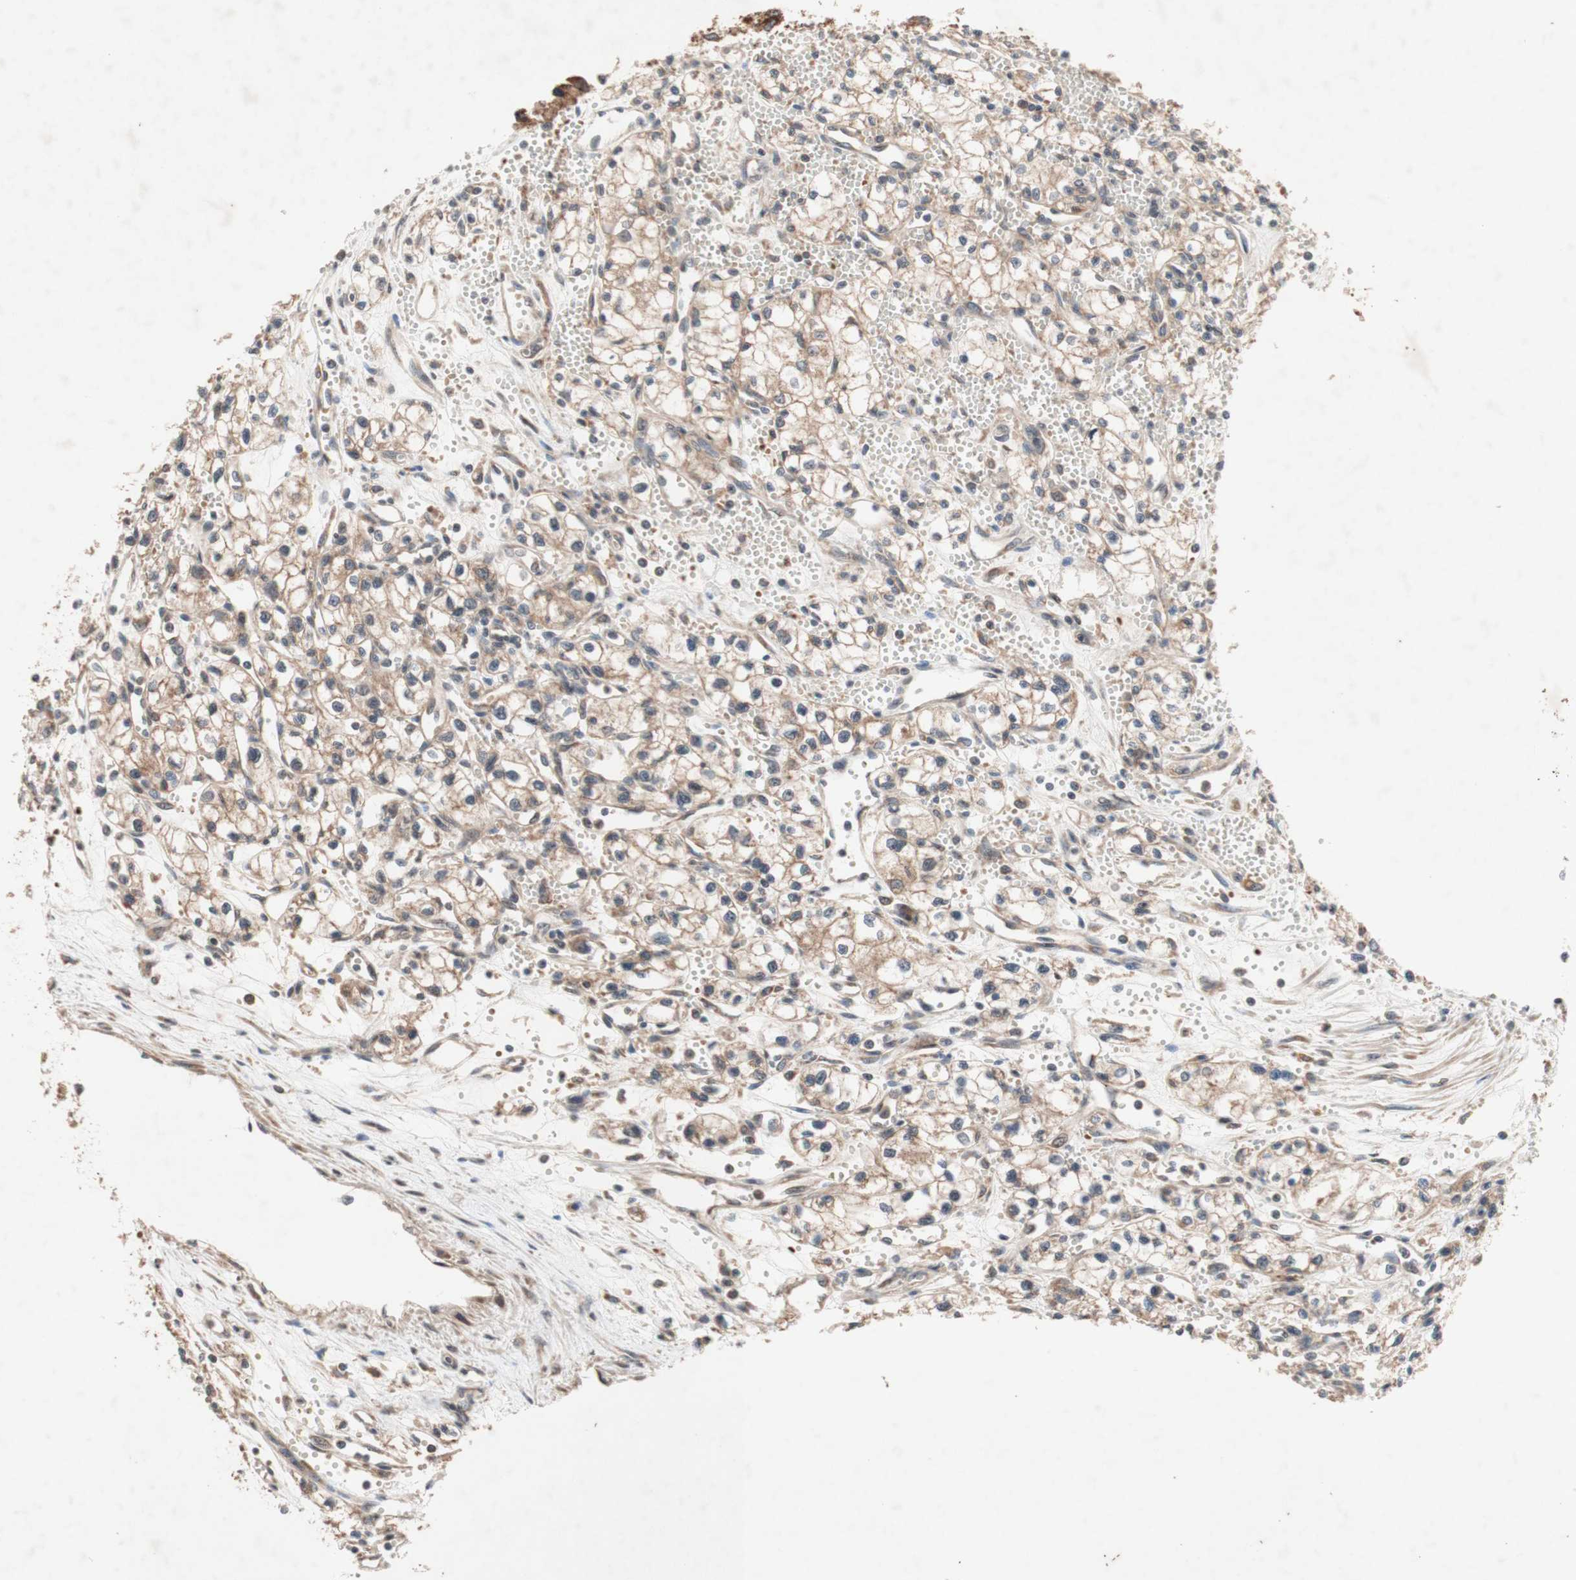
{"staining": {"intensity": "weak", "quantity": ">75%", "location": "cytoplasmic/membranous"}, "tissue": "renal cancer", "cell_type": "Tumor cells", "image_type": "cancer", "snomed": [{"axis": "morphology", "description": "Normal tissue, NOS"}, {"axis": "morphology", "description": "Adenocarcinoma, NOS"}, {"axis": "topography", "description": "Kidney"}], "caption": "Adenocarcinoma (renal) stained with DAB immunohistochemistry reveals low levels of weak cytoplasmic/membranous expression in approximately >75% of tumor cells.", "gene": "DDOST", "patient": {"sex": "male", "age": 59}}